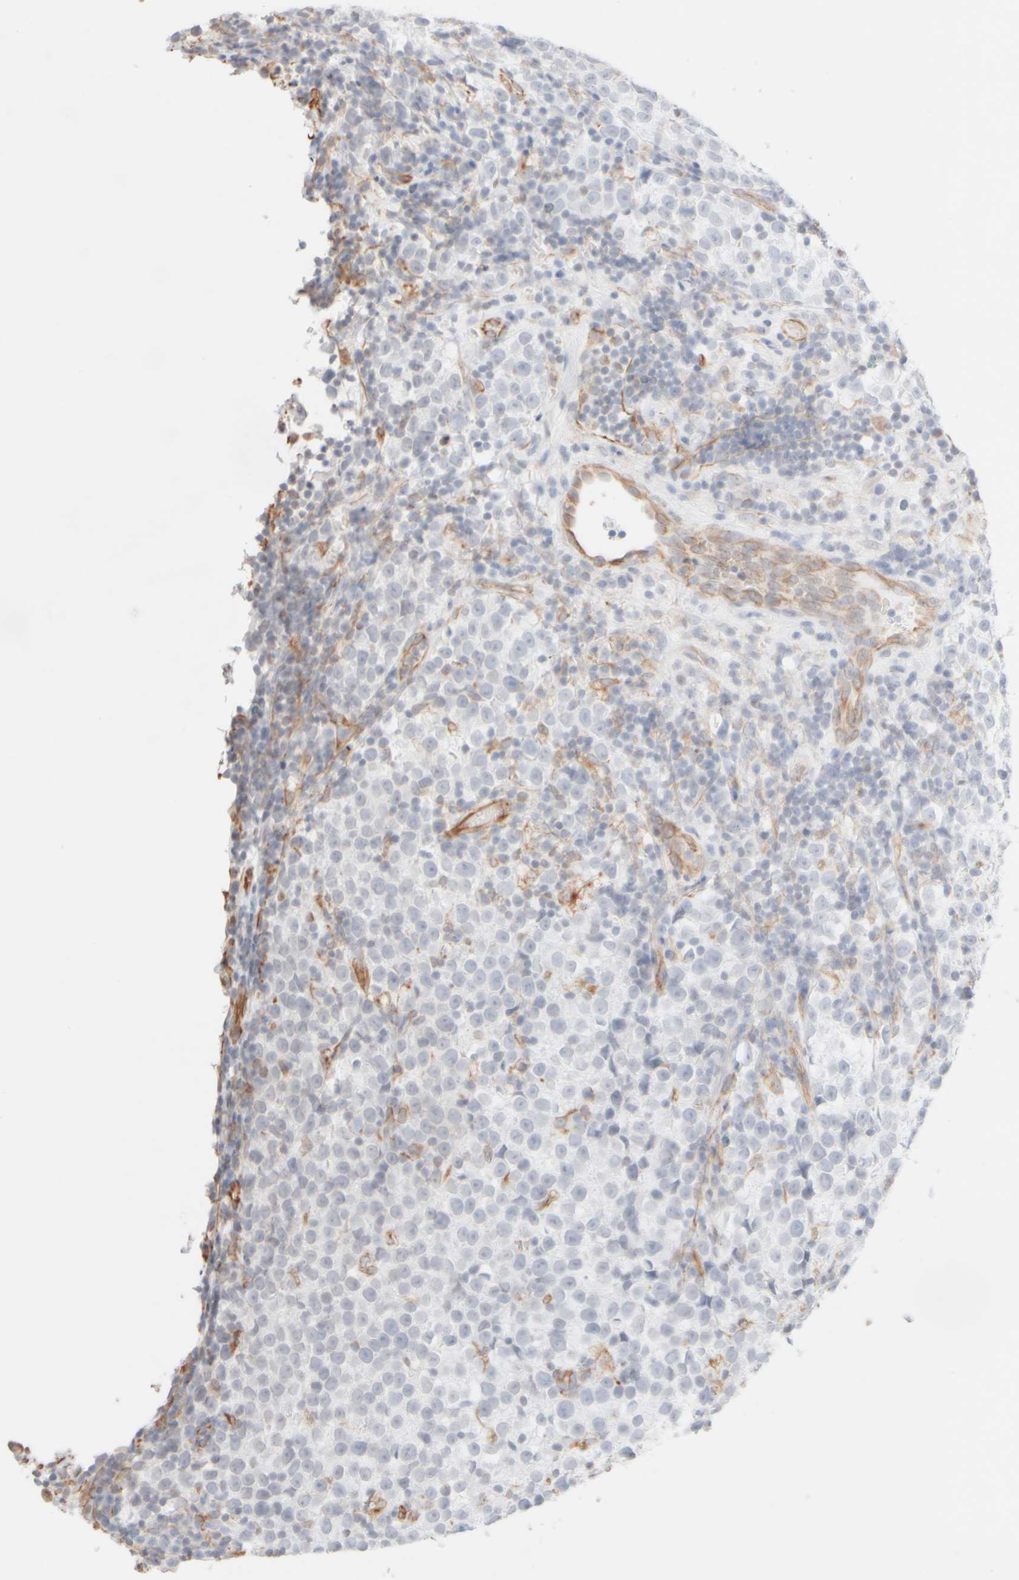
{"staining": {"intensity": "negative", "quantity": "none", "location": "none"}, "tissue": "testis cancer", "cell_type": "Tumor cells", "image_type": "cancer", "snomed": [{"axis": "morphology", "description": "Normal tissue, NOS"}, {"axis": "morphology", "description": "Seminoma, NOS"}, {"axis": "topography", "description": "Testis"}], "caption": "Tumor cells show no significant protein positivity in testis cancer (seminoma). Brightfield microscopy of immunohistochemistry (IHC) stained with DAB (3,3'-diaminobenzidine) (brown) and hematoxylin (blue), captured at high magnification.", "gene": "KRT15", "patient": {"sex": "male", "age": 43}}